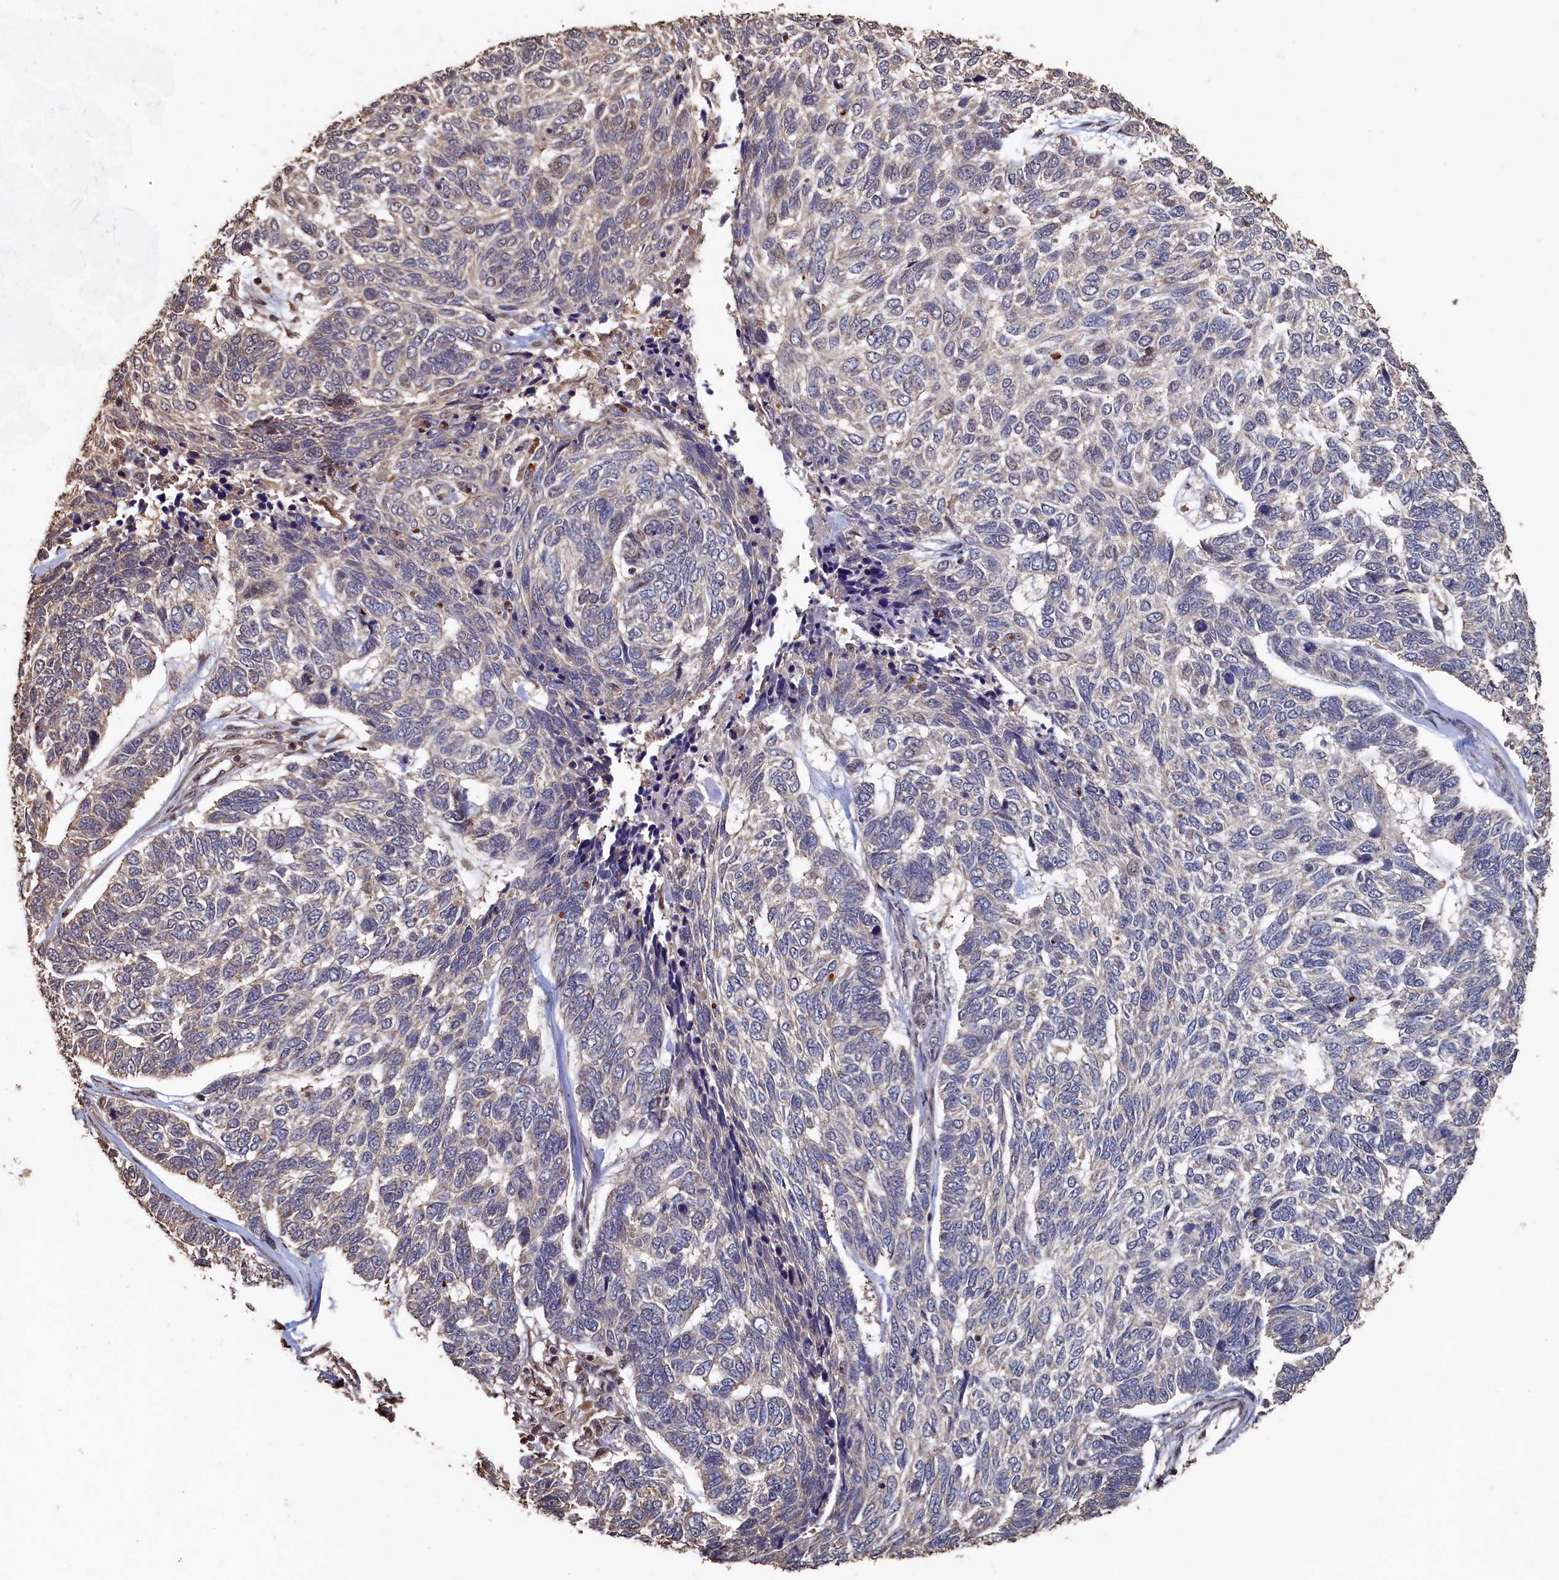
{"staining": {"intensity": "negative", "quantity": "none", "location": "none"}, "tissue": "skin cancer", "cell_type": "Tumor cells", "image_type": "cancer", "snomed": [{"axis": "morphology", "description": "Basal cell carcinoma"}, {"axis": "topography", "description": "Skin"}], "caption": "This is an IHC image of human skin cancer. There is no positivity in tumor cells.", "gene": "PIGN", "patient": {"sex": "female", "age": 65}}